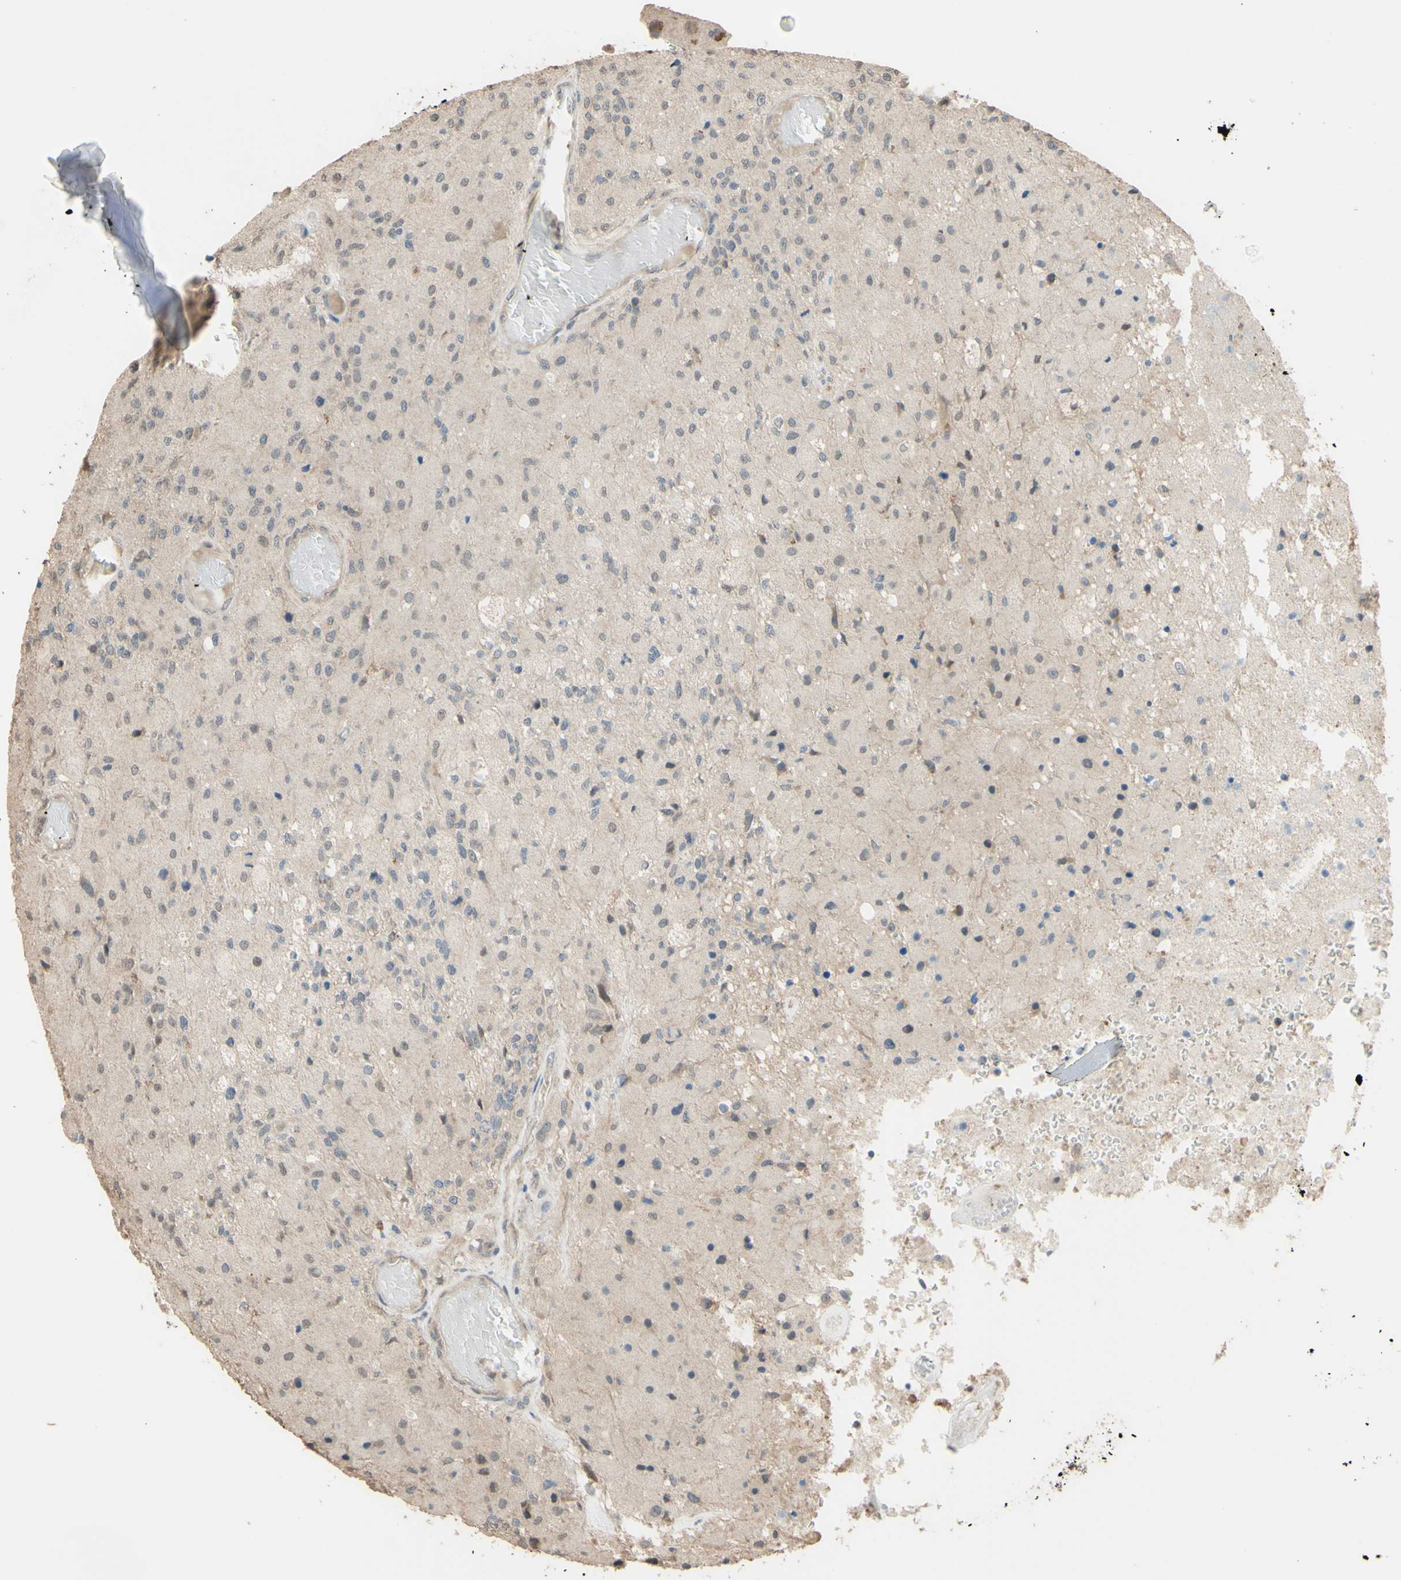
{"staining": {"intensity": "negative", "quantity": "none", "location": "none"}, "tissue": "glioma", "cell_type": "Tumor cells", "image_type": "cancer", "snomed": [{"axis": "morphology", "description": "Normal tissue, NOS"}, {"axis": "morphology", "description": "Glioma, malignant, High grade"}, {"axis": "topography", "description": "Cerebral cortex"}], "caption": "DAB immunohistochemical staining of human glioma shows no significant expression in tumor cells. Nuclei are stained in blue.", "gene": "SMIM19", "patient": {"sex": "male", "age": 77}}